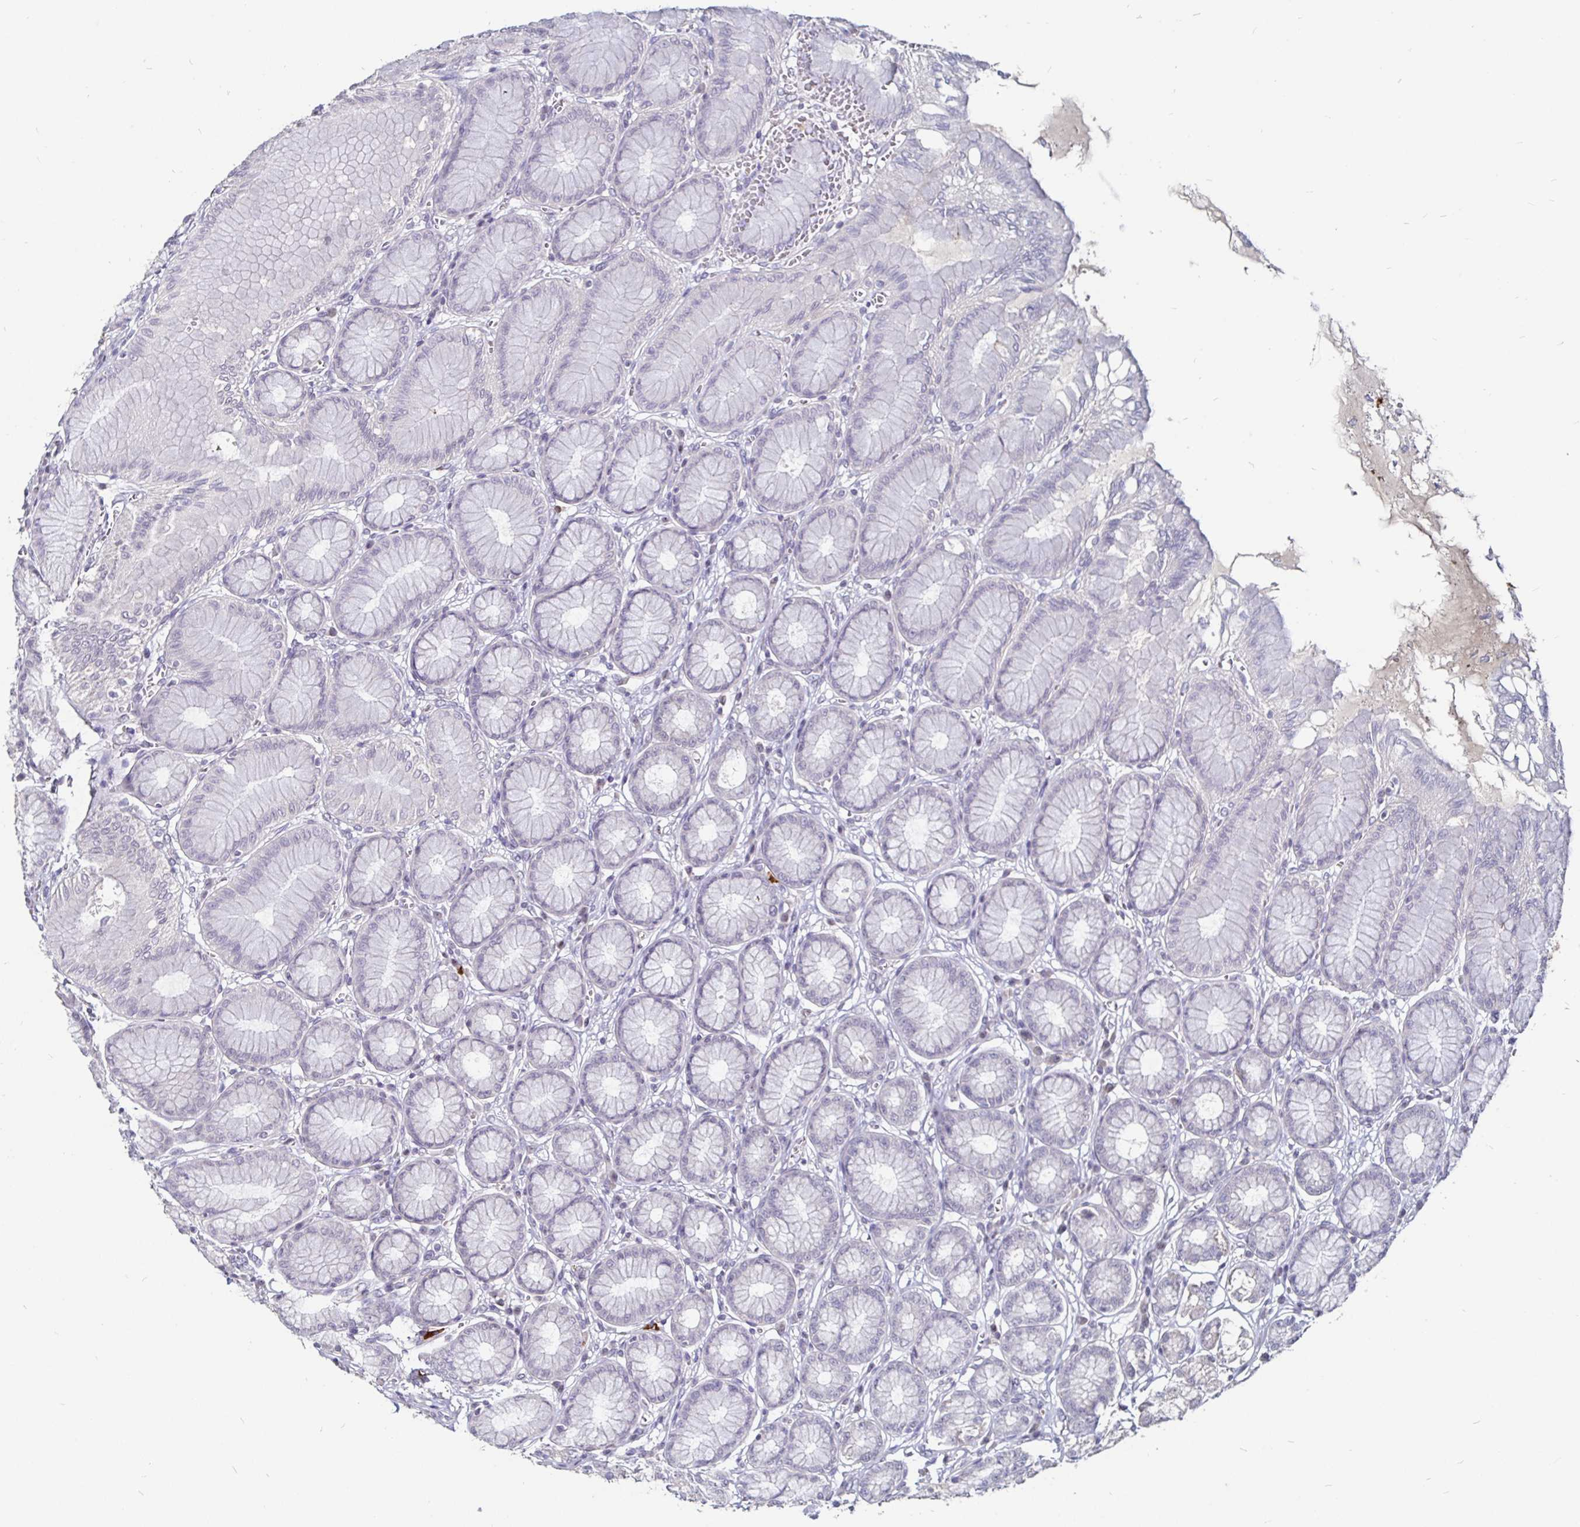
{"staining": {"intensity": "negative", "quantity": "none", "location": "none"}, "tissue": "stomach", "cell_type": "Glandular cells", "image_type": "normal", "snomed": [{"axis": "morphology", "description": "Normal tissue, NOS"}, {"axis": "topography", "description": "Stomach"}, {"axis": "topography", "description": "Stomach, lower"}], "caption": "IHC of benign human stomach displays no expression in glandular cells. (Immunohistochemistry, brightfield microscopy, high magnification).", "gene": "FAIM2", "patient": {"sex": "male", "age": 76}}